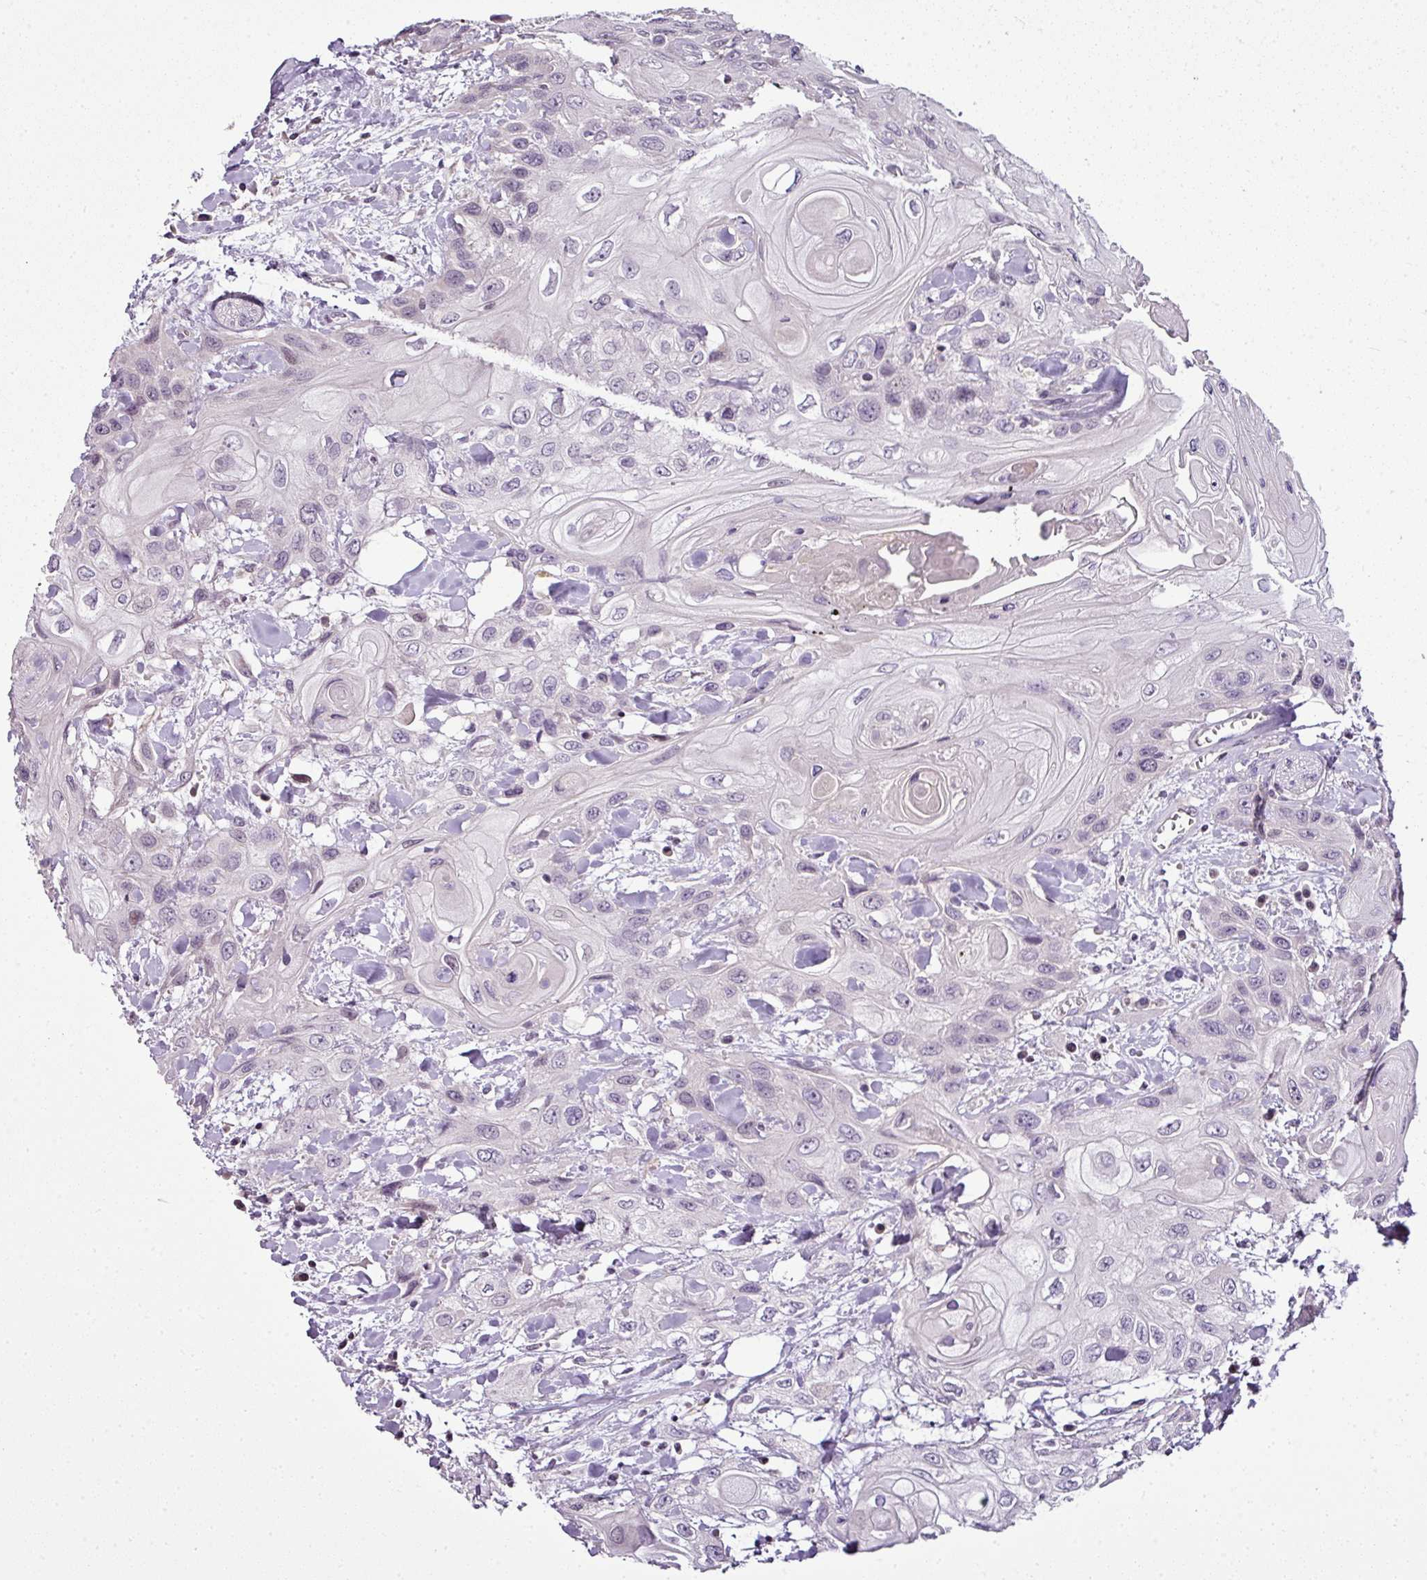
{"staining": {"intensity": "negative", "quantity": "none", "location": "none"}, "tissue": "head and neck cancer", "cell_type": "Tumor cells", "image_type": "cancer", "snomed": [{"axis": "morphology", "description": "Squamous cell carcinoma, NOS"}, {"axis": "topography", "description": "Head-Neck"}], "caption": "This is an immunohistochemistry histopathology image of human squamous cell carcinoma (head and neck). There is no expression in tumor cells.", "gene": "TEX30", "patient": {"sex": "female", "age": 43}}